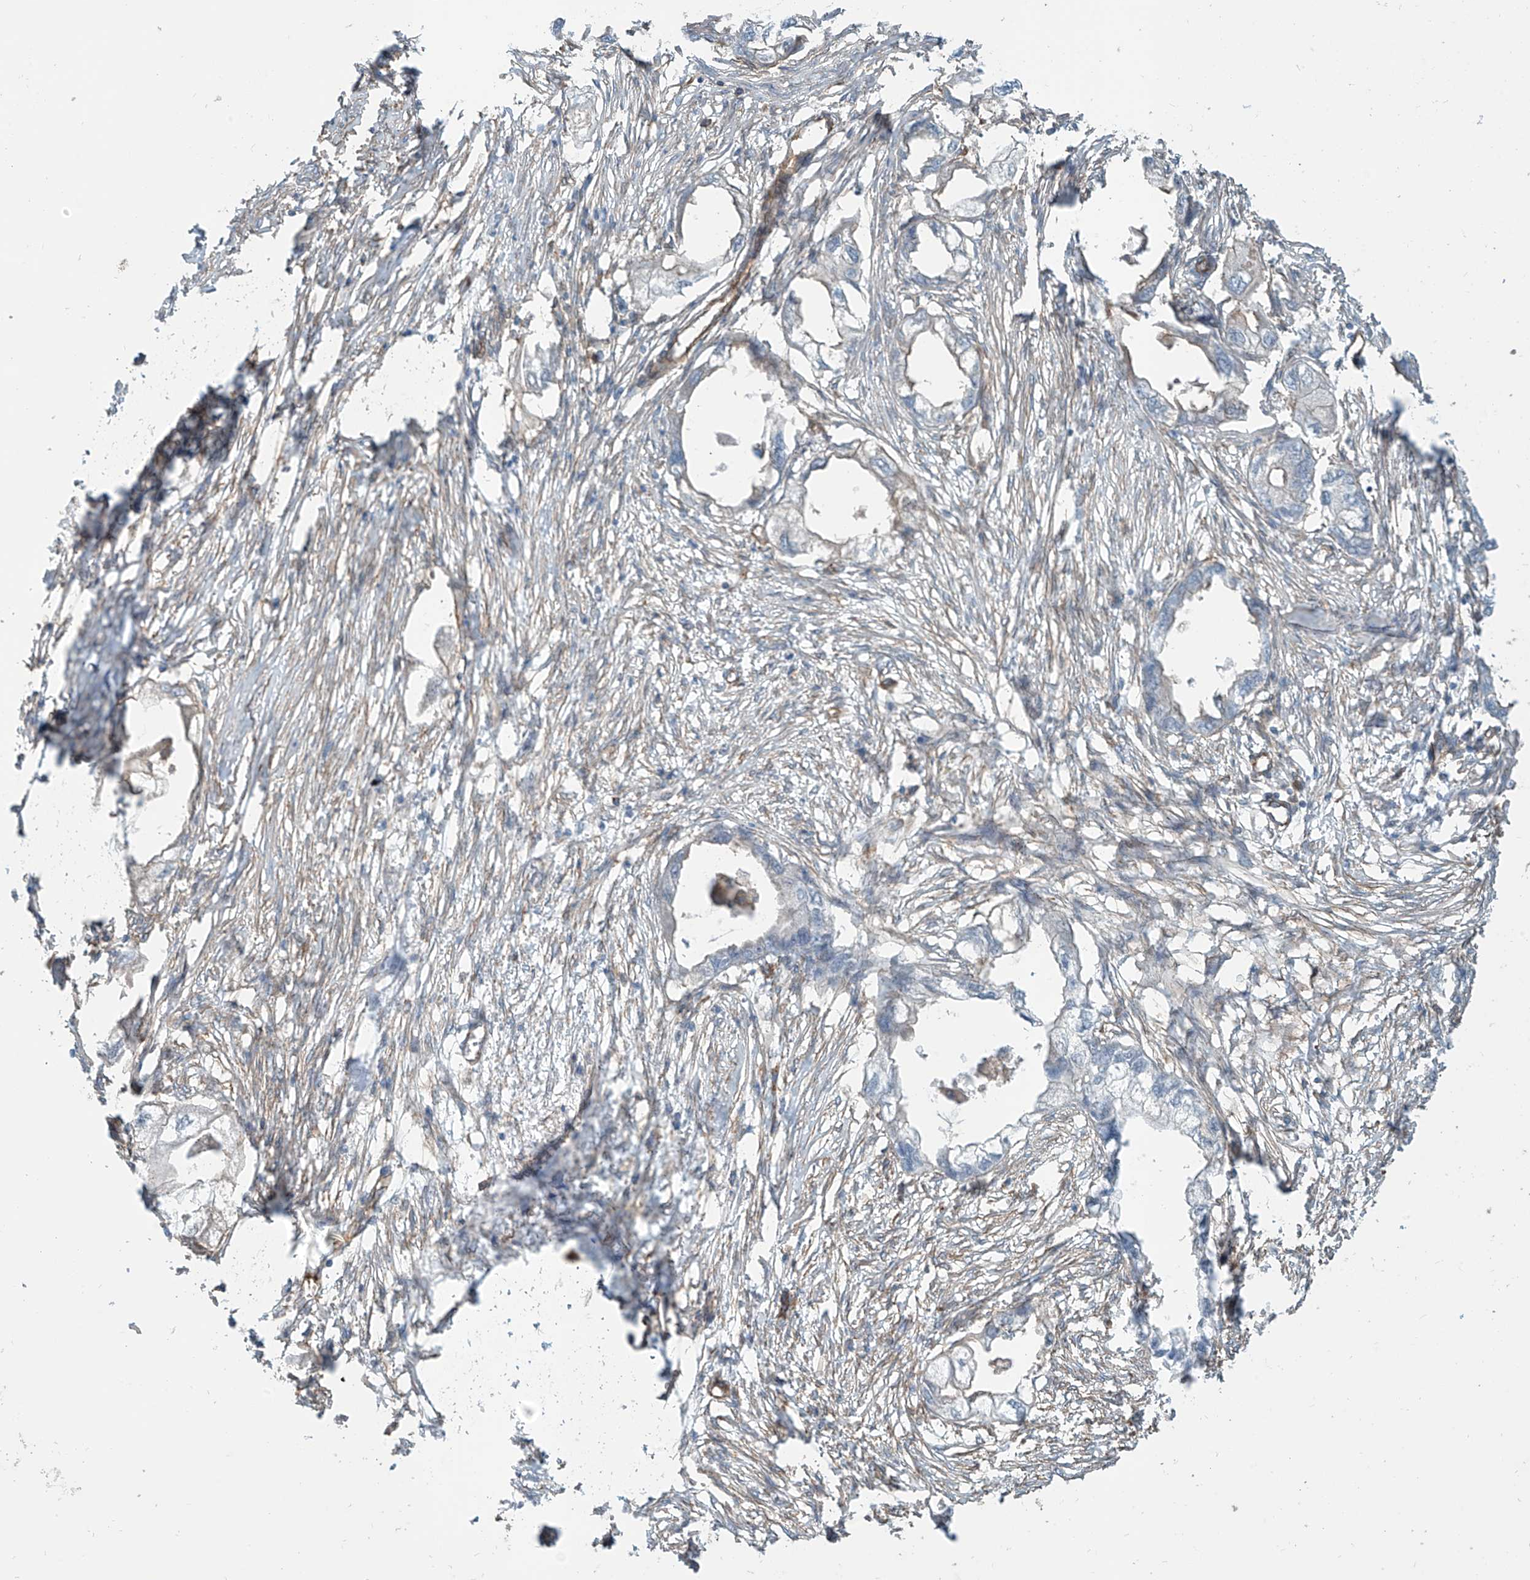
{"staining": {"intensity": "negative", "quantity": "none", "location": "none"}, "tissue": "endometrial cancer", "cell_type": "Tumor cells", "image_type": "cancer", "snomed": [{"axis": "morphology", "description": "Adenocarcinoma, NOS"}, {"axis": "morphology", "description": "Adenocarcinoma, metastatic, NOS"}, {"axis": "topography", "description": "Adipose tissue"}, {"axis": "topography", "description": "Endometrium"}], "caption": "High power microscopy image of an immunohistochemistry (IHC) histopathology image of endometrial cancer (adenocarcinoma), revealing no significant expression in tumor cells.", "gene": "SLC9A2", "patient": {"sex": "female", "age": 67}}